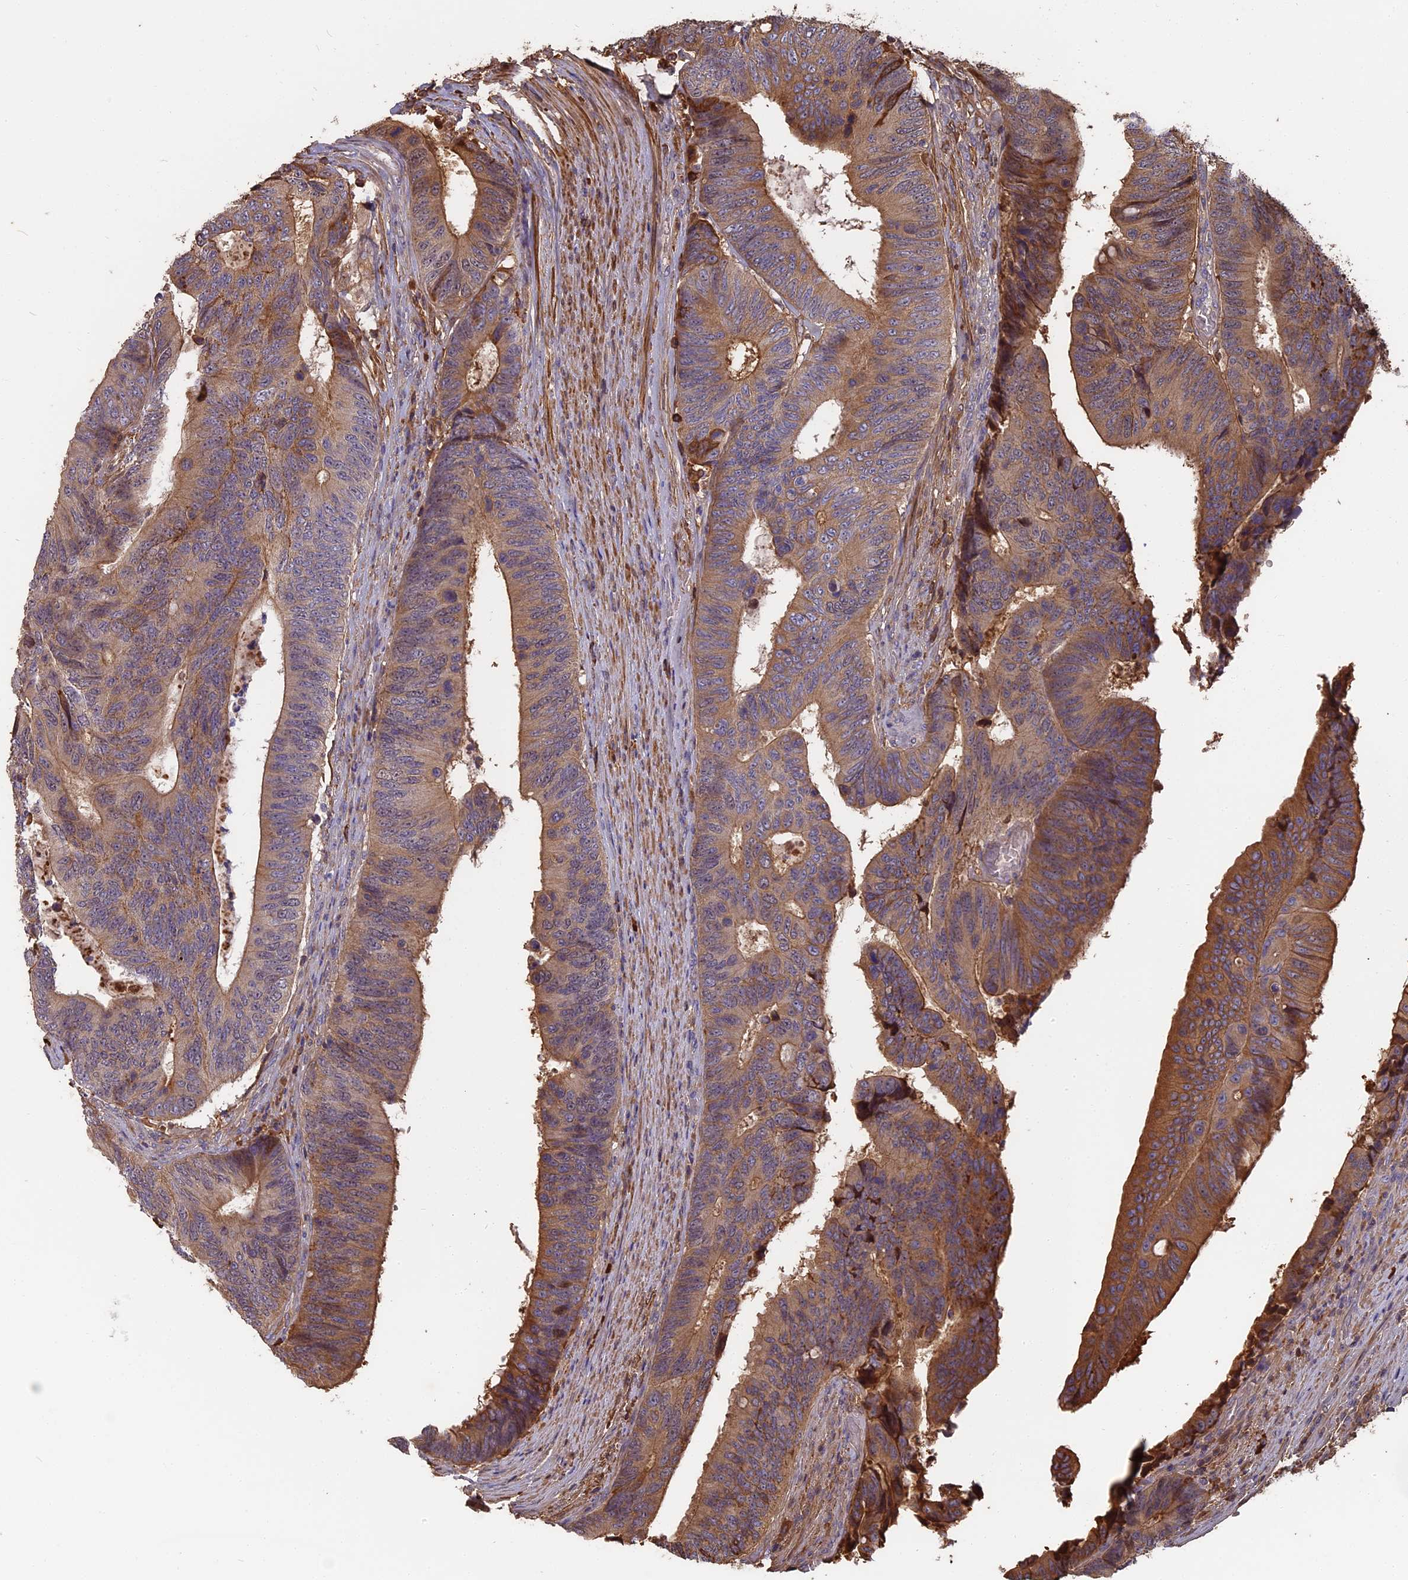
{"staining": {"intensity": "moderate", "quantity": ">75%", "location": "cytoplasmic/membranous"}, "tissue": "colorectal cancer", "cell_type": "Tumor cells", "image_type": "cancer", "snomed": [{"axis": "morphology", "description": "Adenocarcinoma, NOS"}, {"axis": "topography", "description": "Colon"}], "caption": "Immunohistochemical staining of adenocarcinoma (colorectal) exhibits medium levels of moderate cytoplasmic/membranous positivity in approximately >75% of tumor cells.", "gene": "ERMAP", "patient": {"sex": "male", "age": 87}}